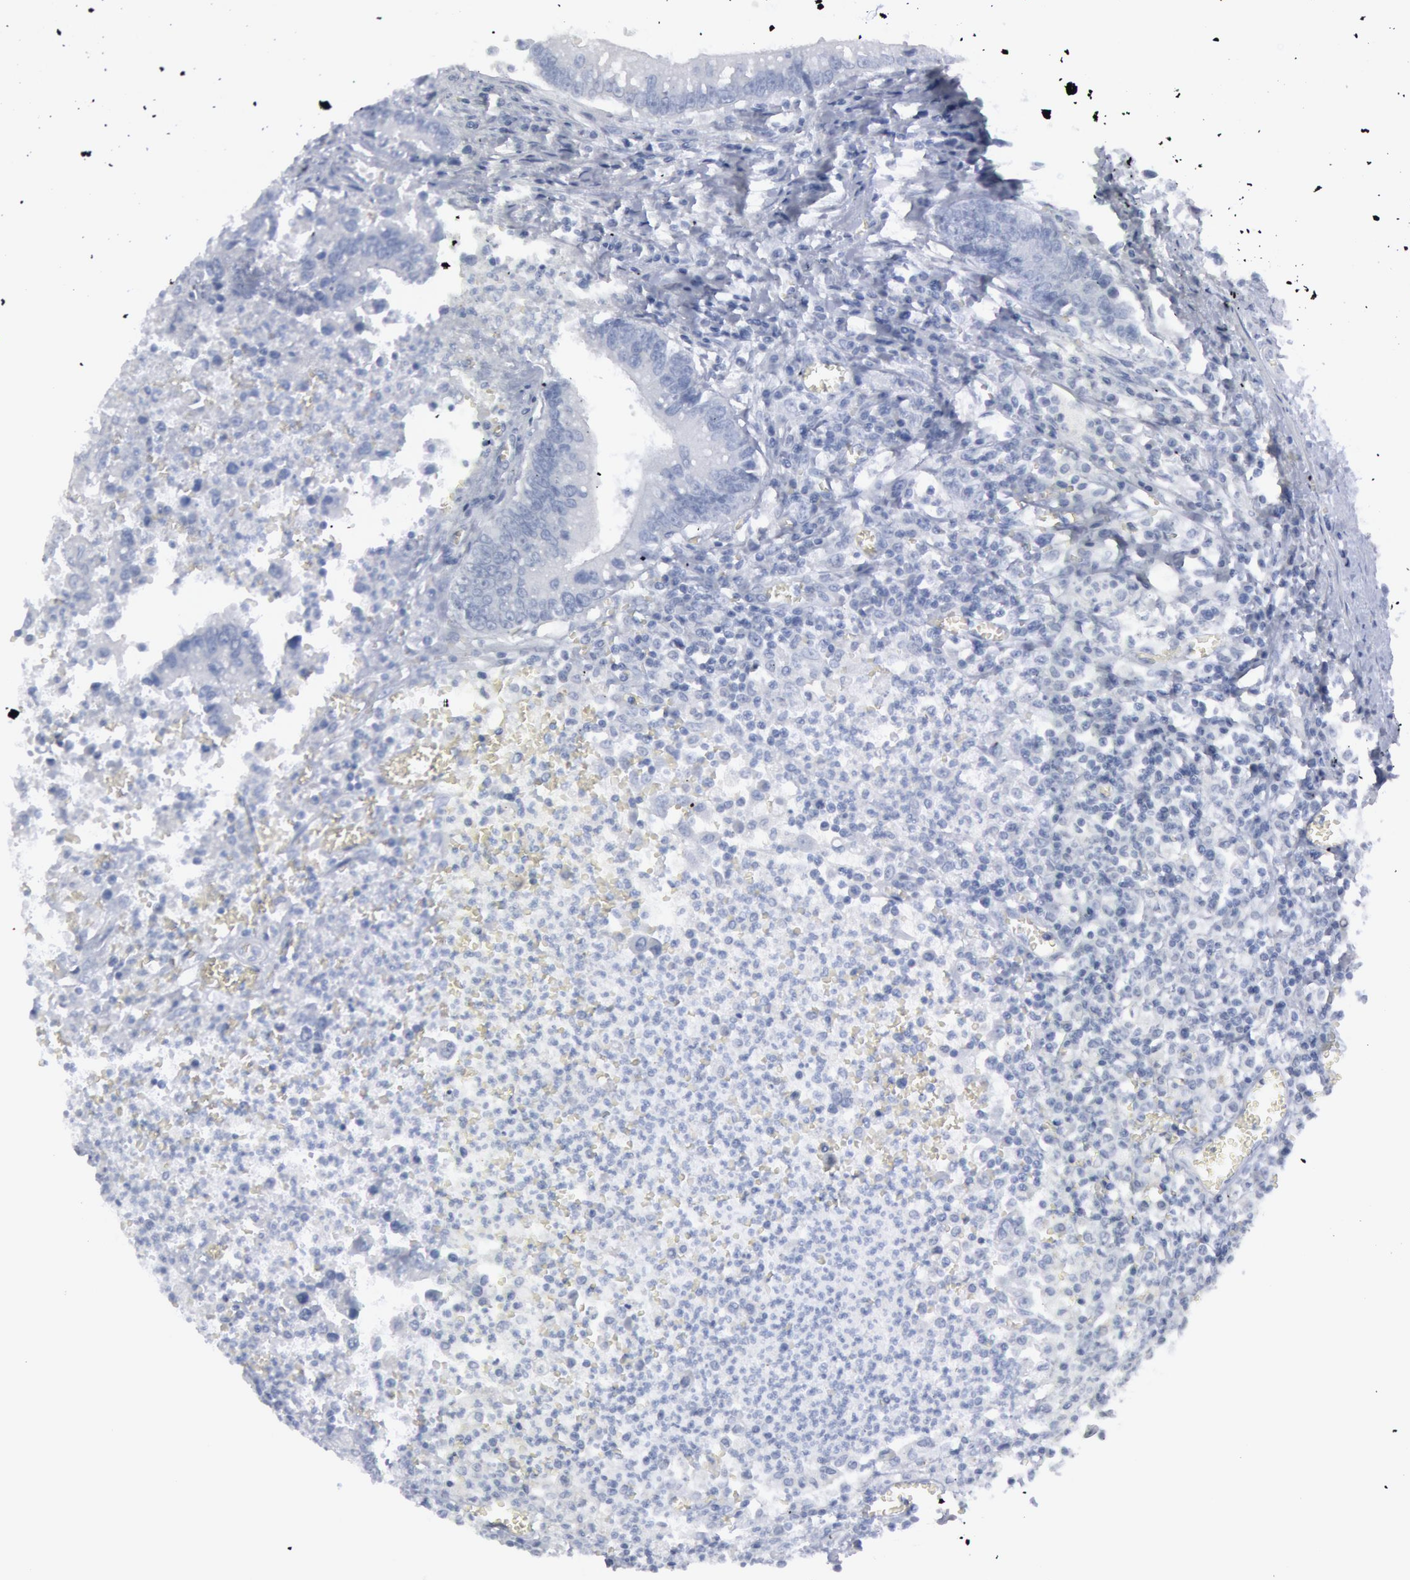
{"staining": {"intensity": "negative", "quantity": "none", "location": "none"}, "tissue": "colorectal cancer", "cell_type": "Tumor cells", "image_type": "cancer", "snomed": [{"axis": "morphology", "description": "Adenocarcinoma, NOS"}, {"axis": "topography", "description": "Rectum"}], "caption": "There is no significant expression in tumor cells of colorectal cancer (adenocarcinoma).", "gene": "DMC1", "patient": {"sex": "female", "age": 81}}